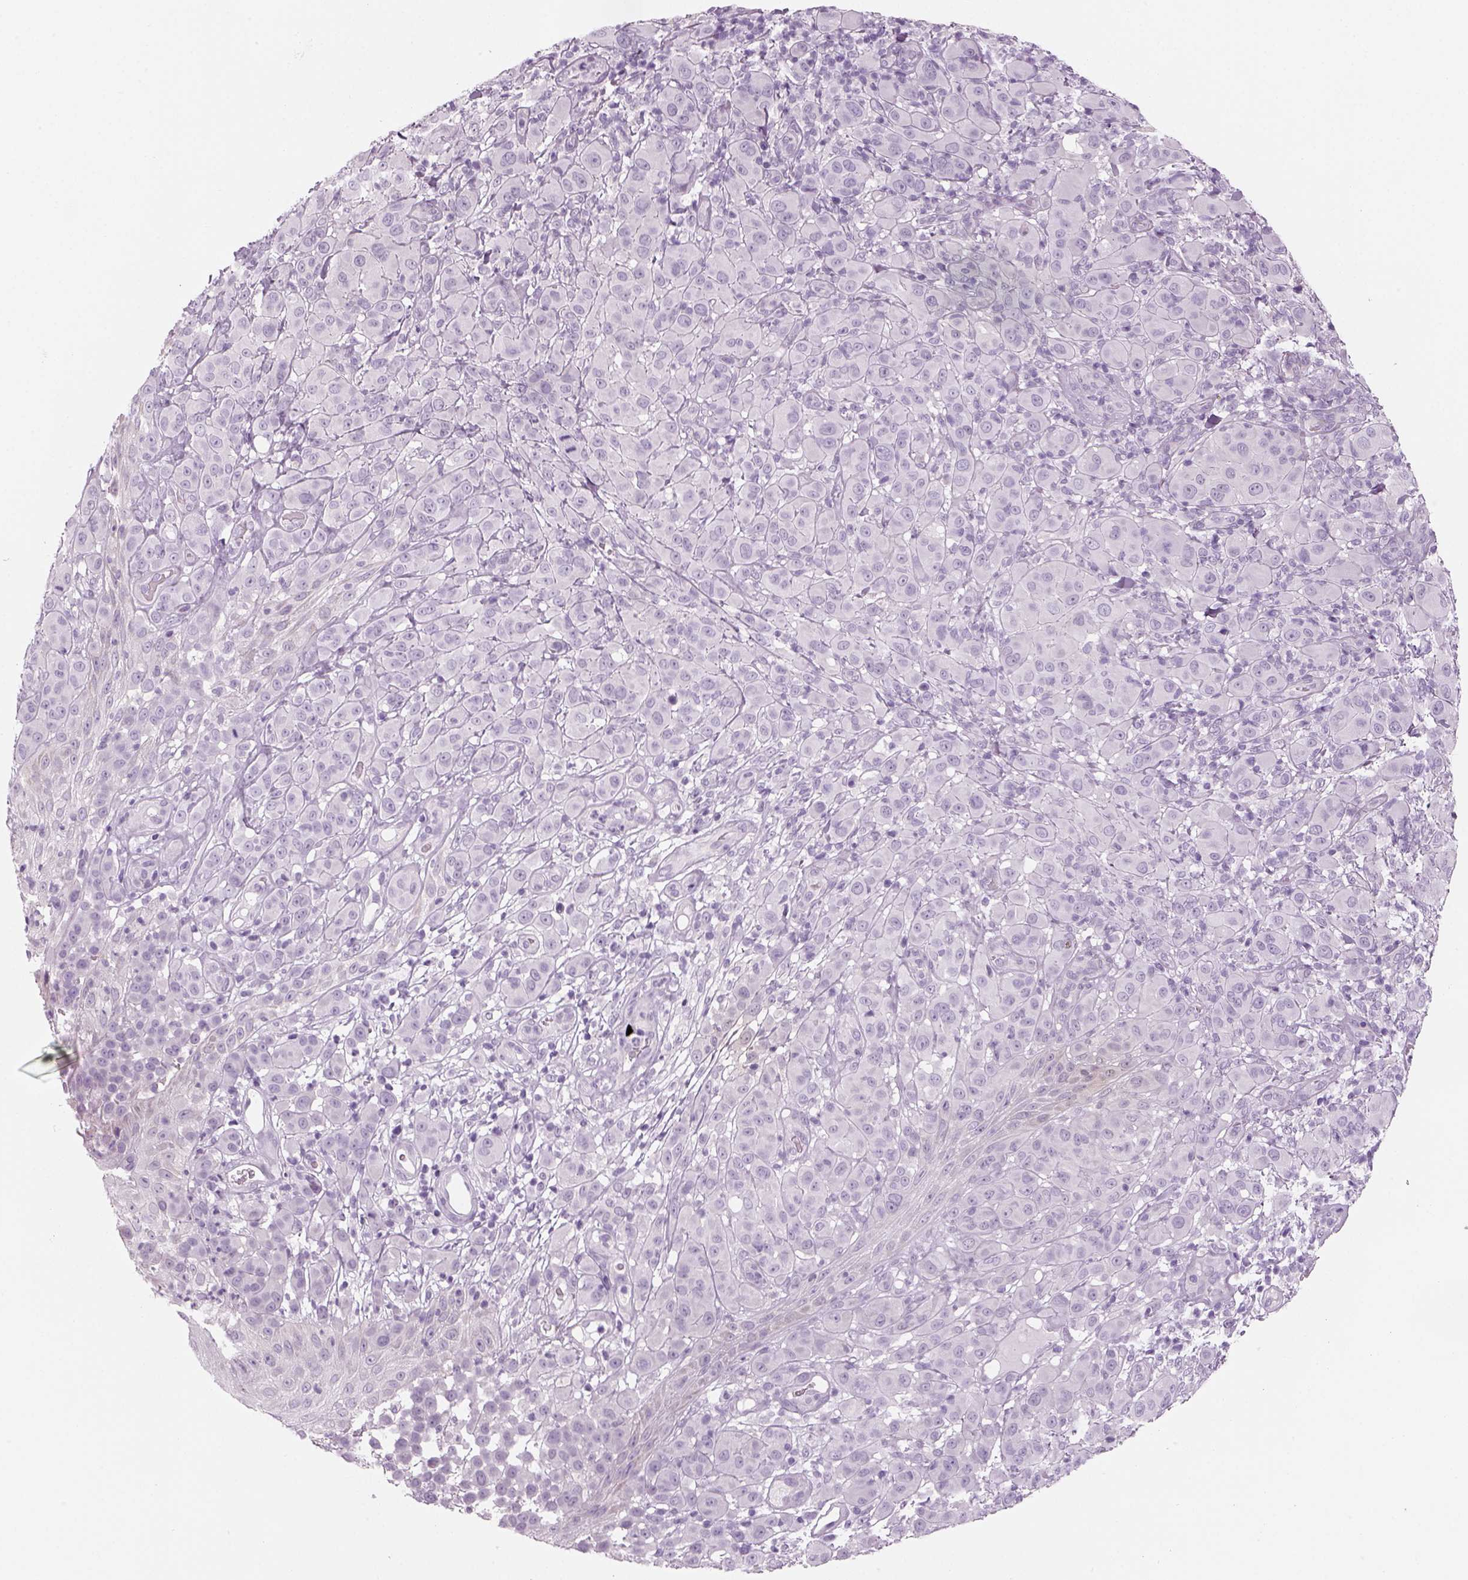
{"staining": {"intensity": "negative", "quantity": "none", "location": "none"}, "tissue": "melanoma", "cell_type": "Tumor cells", "image_type": "cancer", "snomed": [{"axis": "morphology", "description": "Malignant melanoma, NOS"}, {"axis": "topography", "description": "Skin"}], "caption": "This is an immunohistochemistry (IHC) image of human melanoma. There is no staining in tumor cells.", "gene": "KCNMB4", "patient": {"sex": "female", "age": 87}}